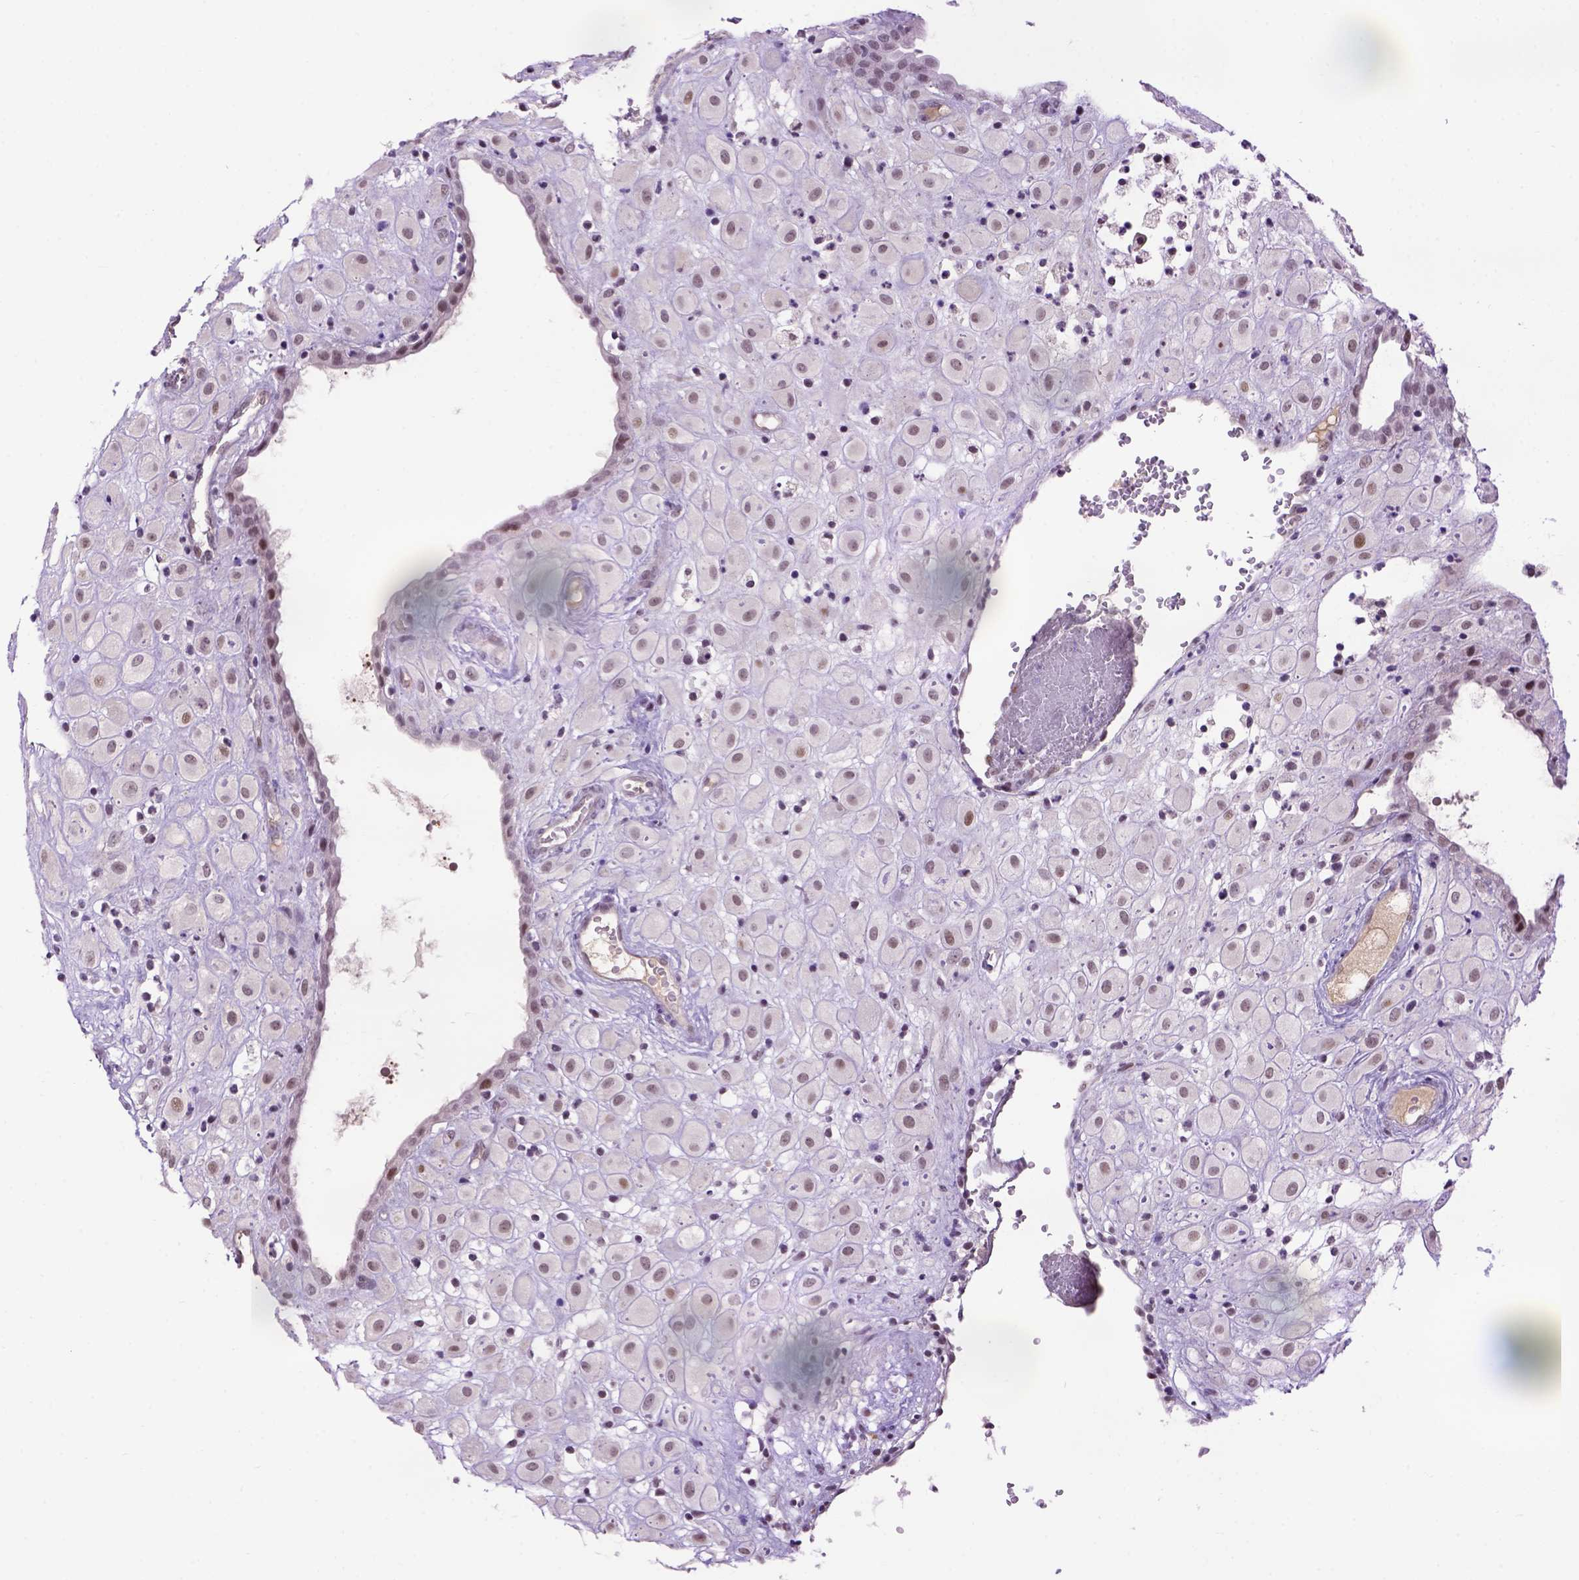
{"staining": {"intensity": "moderate", "quantity": "<25%", "location": "nuclear"}, "tissue": "placenta", "cell_type": "Decidual cells", "image_type": "normal", "snomed": [{"axis": "morphology", "description": "Normal tissue, NOS"}, {"axis": "topography", "description": "Placenta"}], "caption": "This histopathology image demonstrates unremarkable placenta stained with IHC to label a protein in brown. The nuclear of decidual cells show moderate positivity for the protein. Nuclei are counter-stained blue.", "gene": "TBPL1", "patient": {"sex": "female", "age": 24}}